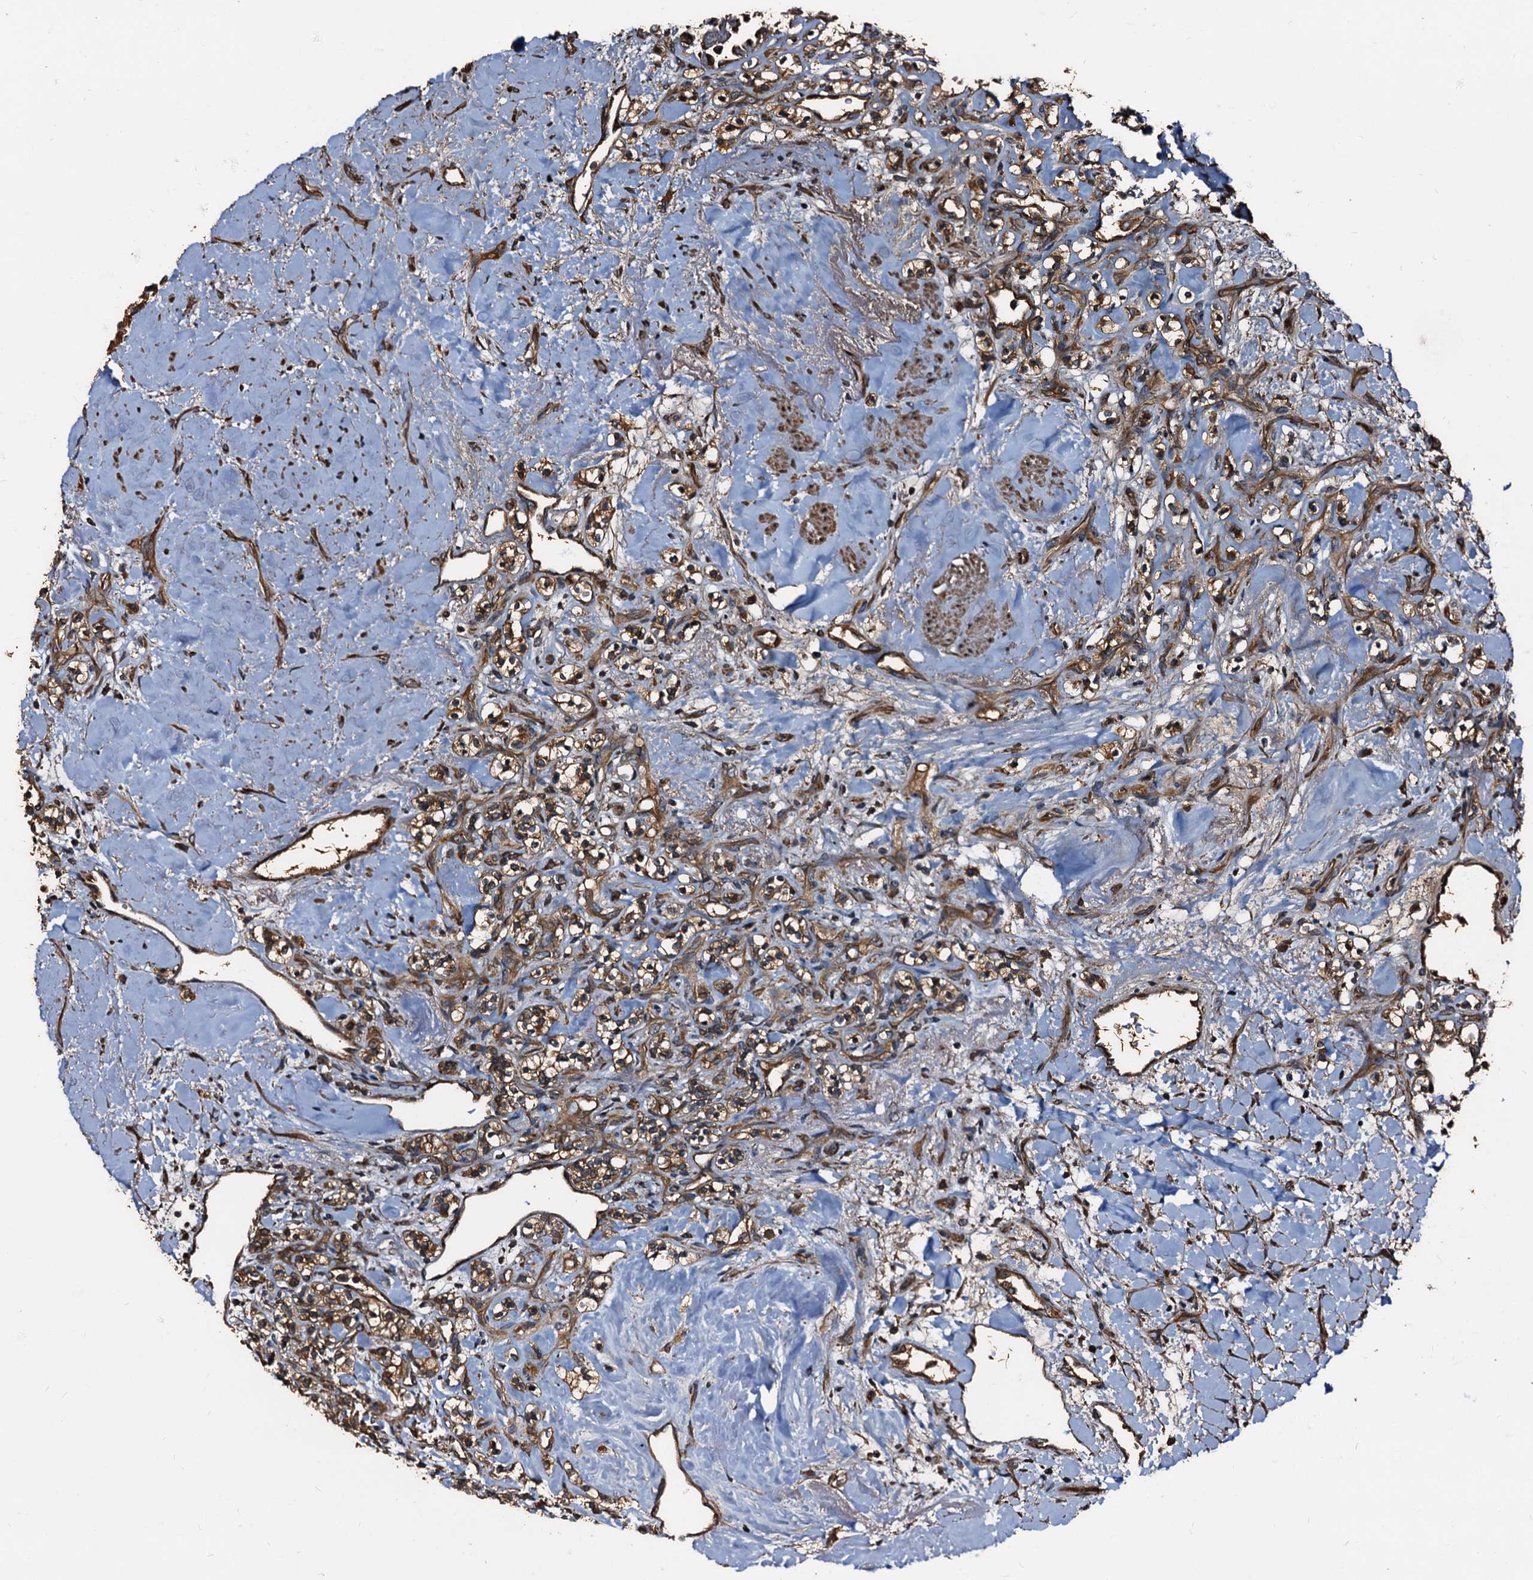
{"staining": {"intensity": "moderate", "quantity": ">75%", "location": "cytoplasmic/membranous"}, "tissue": "renal cancer", "cell_type": "Tumor cells", "image_type": "cancer", "snomed": [{"axis": "morphology", "description": "Adenocarcinoma, NOS"}, {"axis": "topography", "description": "Kidney"}], "caption": "Human renal adenocarcinoma stained with a brown dye exhibits moderate cytoplasmic/membranous positive positivity in about >75% of tumor cells.", "gene": "PEX5", "patient": {"sex": "male", "age": 77}}